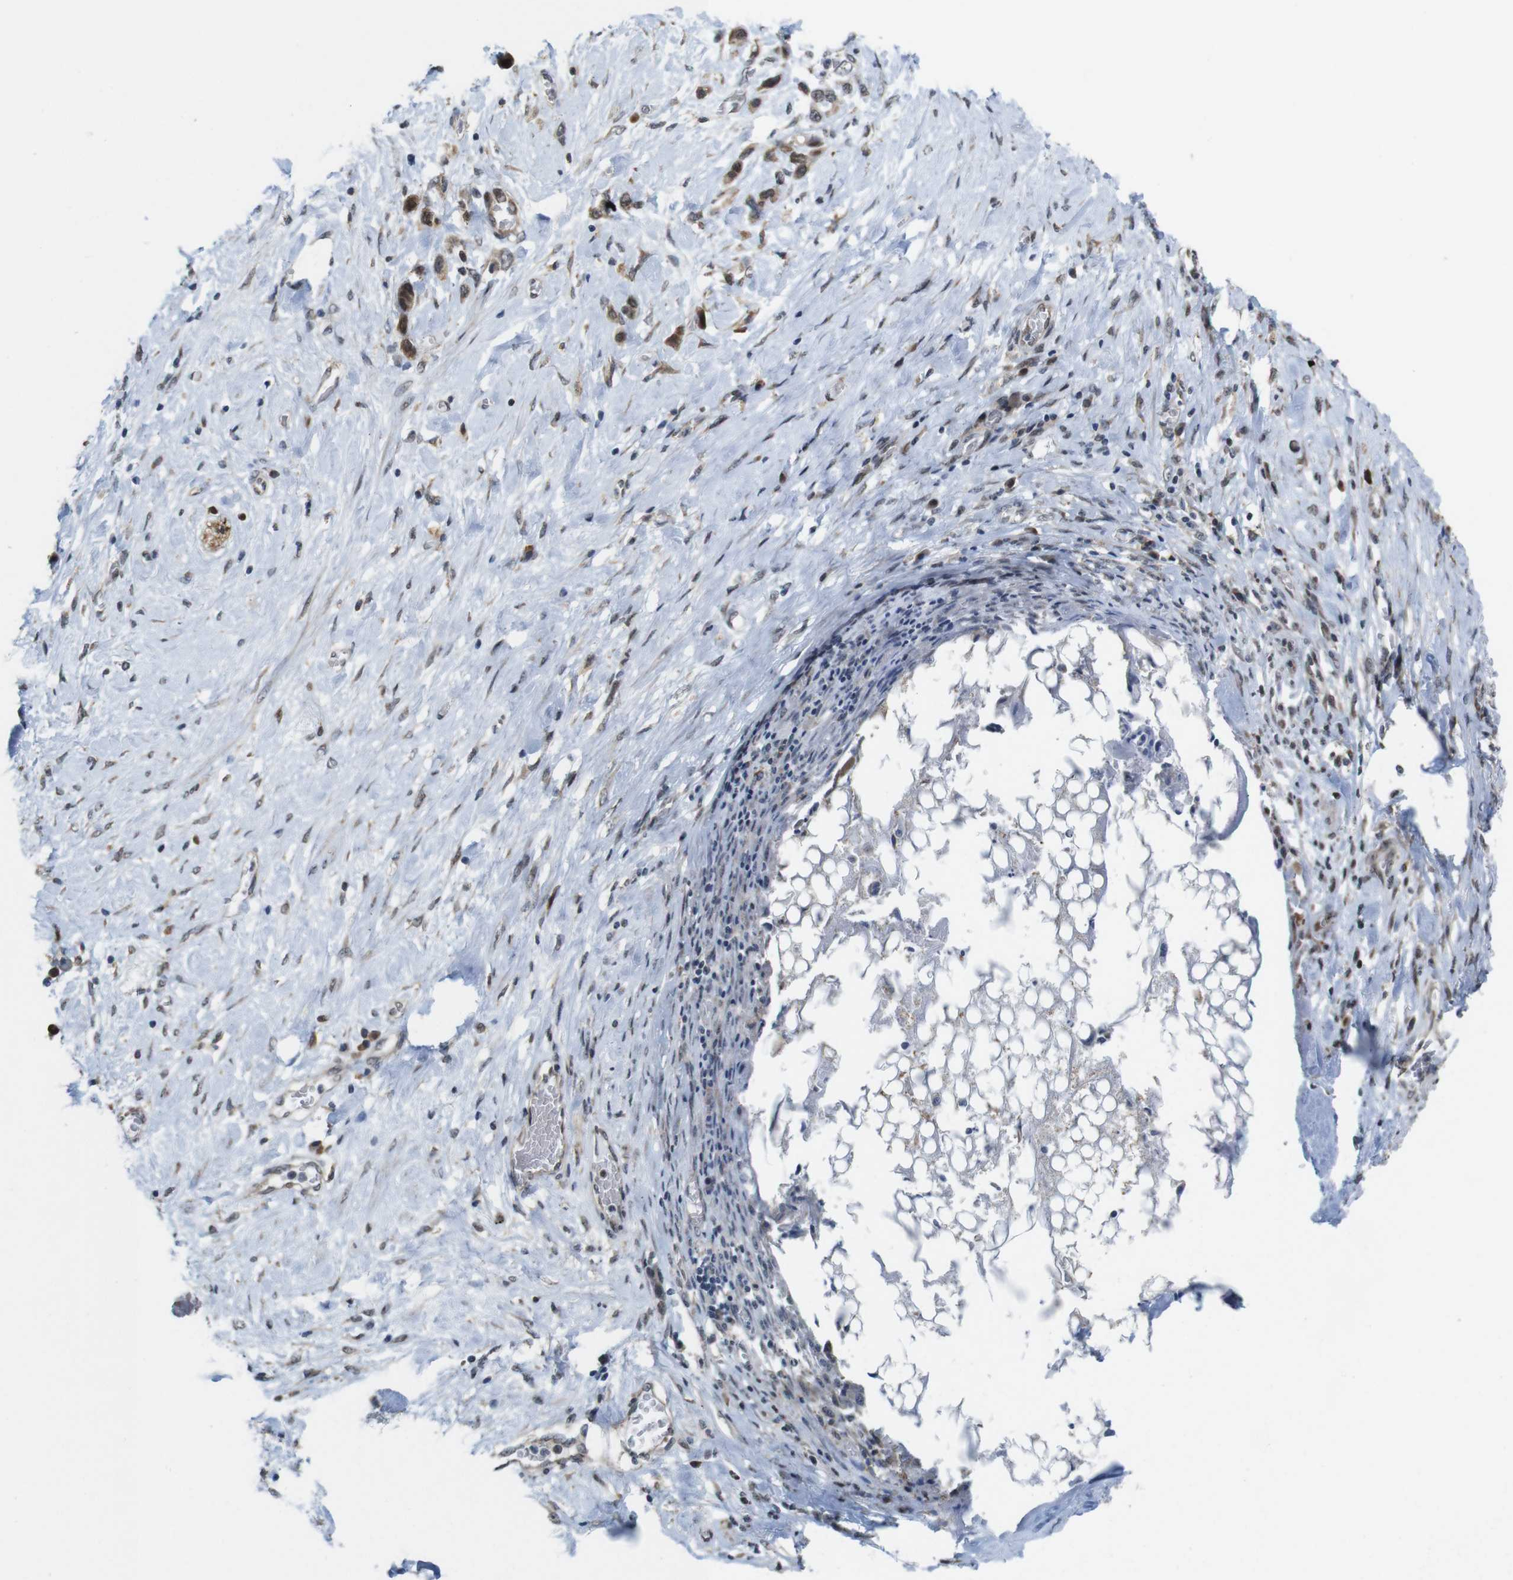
{"staining": {"intensity": "moderate", "quantity": ">75%", "location": "cytoplasmic/membranous,nuclear"}, "tissue": "stomach cancer", "cell_type": "Tumor cells", "image_type": "cancer", "snomed": [{"axis": "morphology", "description": "Adenocarcinoma, NOS"}, {"axis": "morphology", "description": "Adenocarcinoma, High grade"}, {"axis": "topography", "description": "Stomach, upper"}, {"axis": "topography", "description": "Stomach, lower"}], "caption": "Brown immunohistochemical staining in adenocarcinoma (high-grade) (stomach) displays moderate cytoplasmic/membranous and nuclear expression in approximately >75% of tumor cells. (Brightfield microscopy of DAB IHC at high magnification).", "gene": "PNMA8A", "patient": {"sex": "female", "age": 65}}